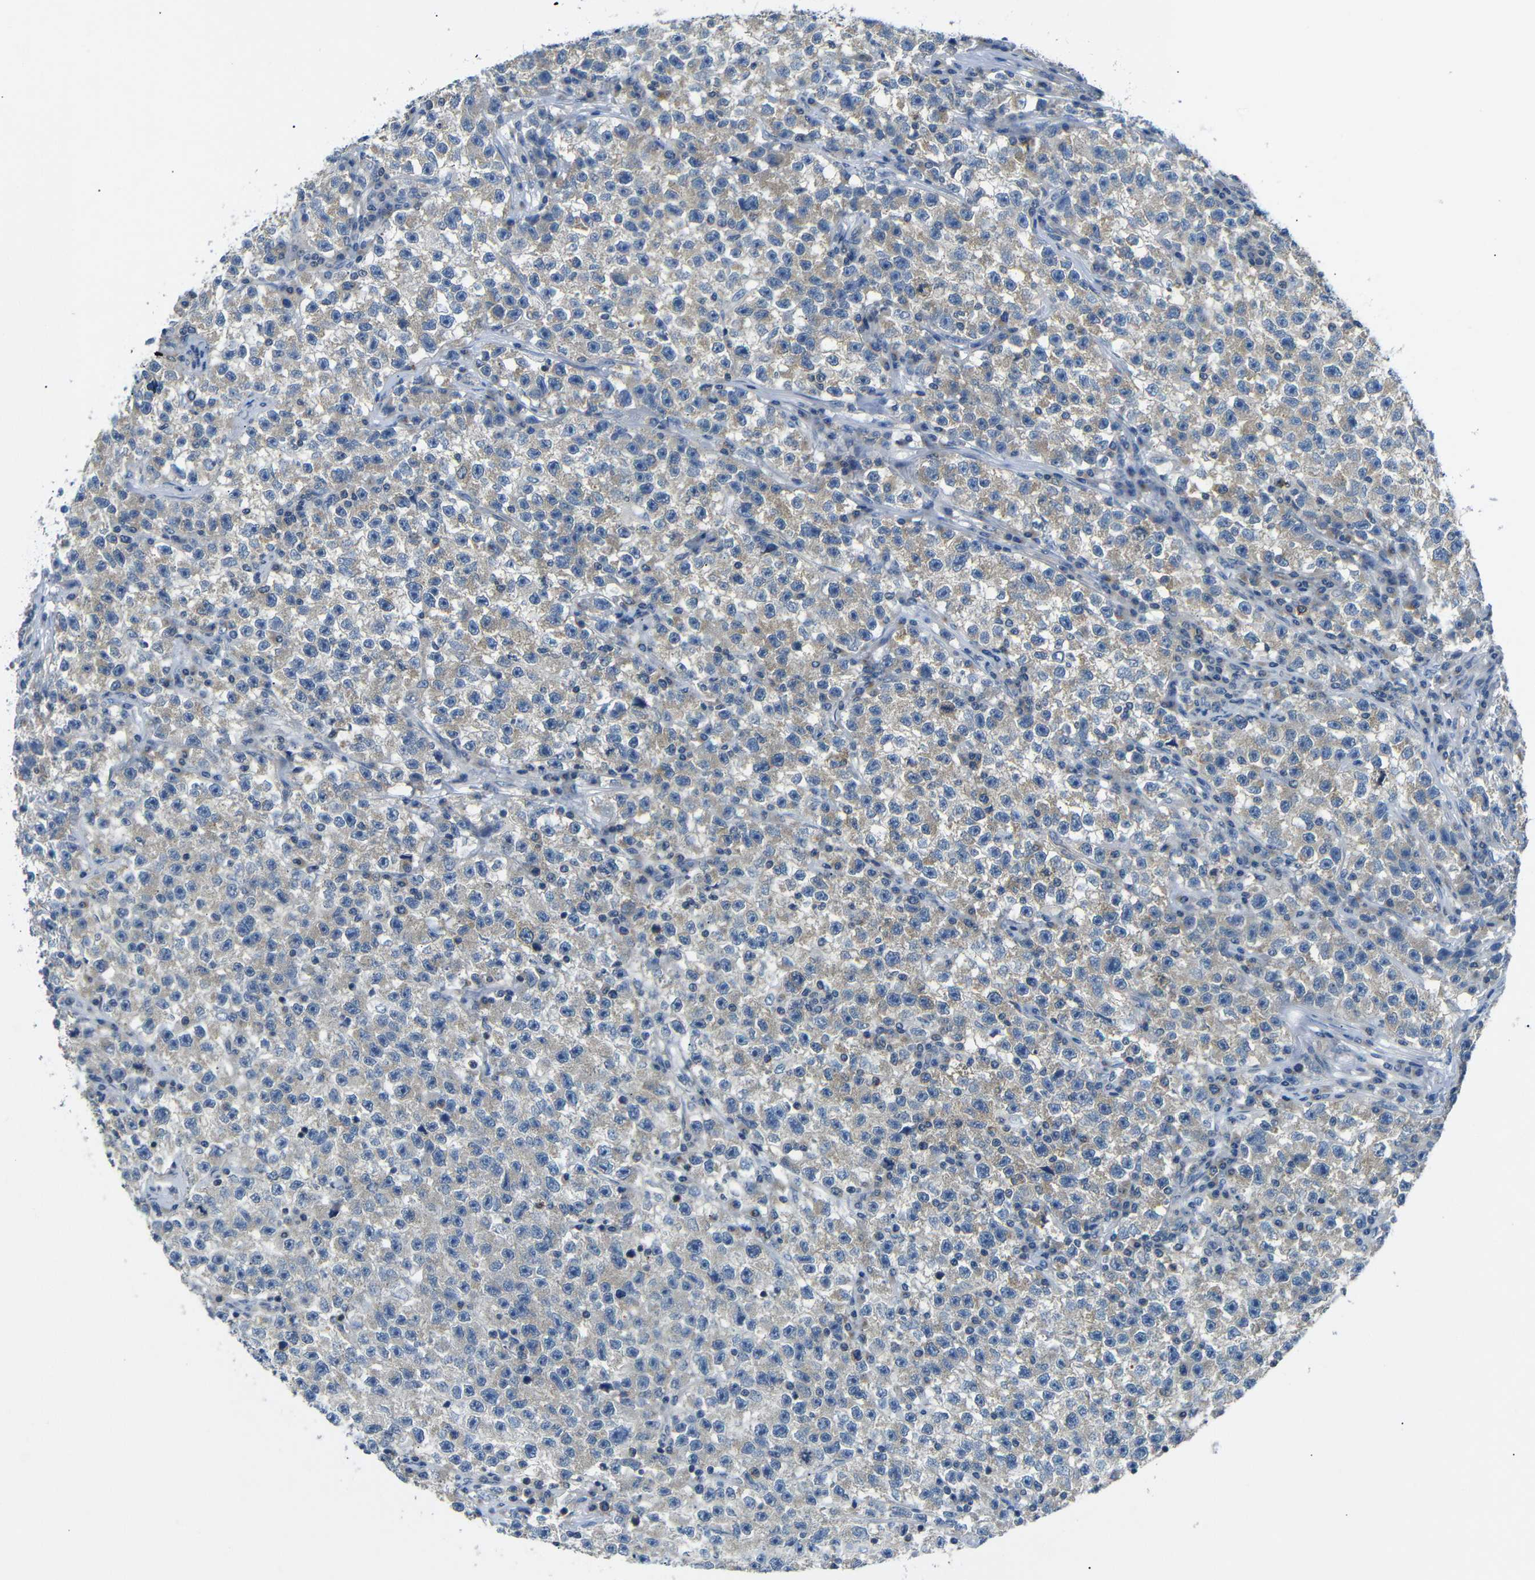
{"staining": {"intensity": "weak", "quantity": ">75%", "location": "cytoplasmic/membranous"}, "tissue": "testis cancer", "cell_type": "Tumor cells", "image_type": "cancer", "snomed": [{"axis": "morphology", "description": "Seminoma, NOS"}, {"axis": "topography", "description": "Testis"}], "caption": "About >75% of tumor cells in human testis cancer reveal weak cytoplasmic/membranous protein staining as visualized by brown immunohistochemical staining.", "gene": "DCP1A", "patient": {"sex": "male", "age": 22}}